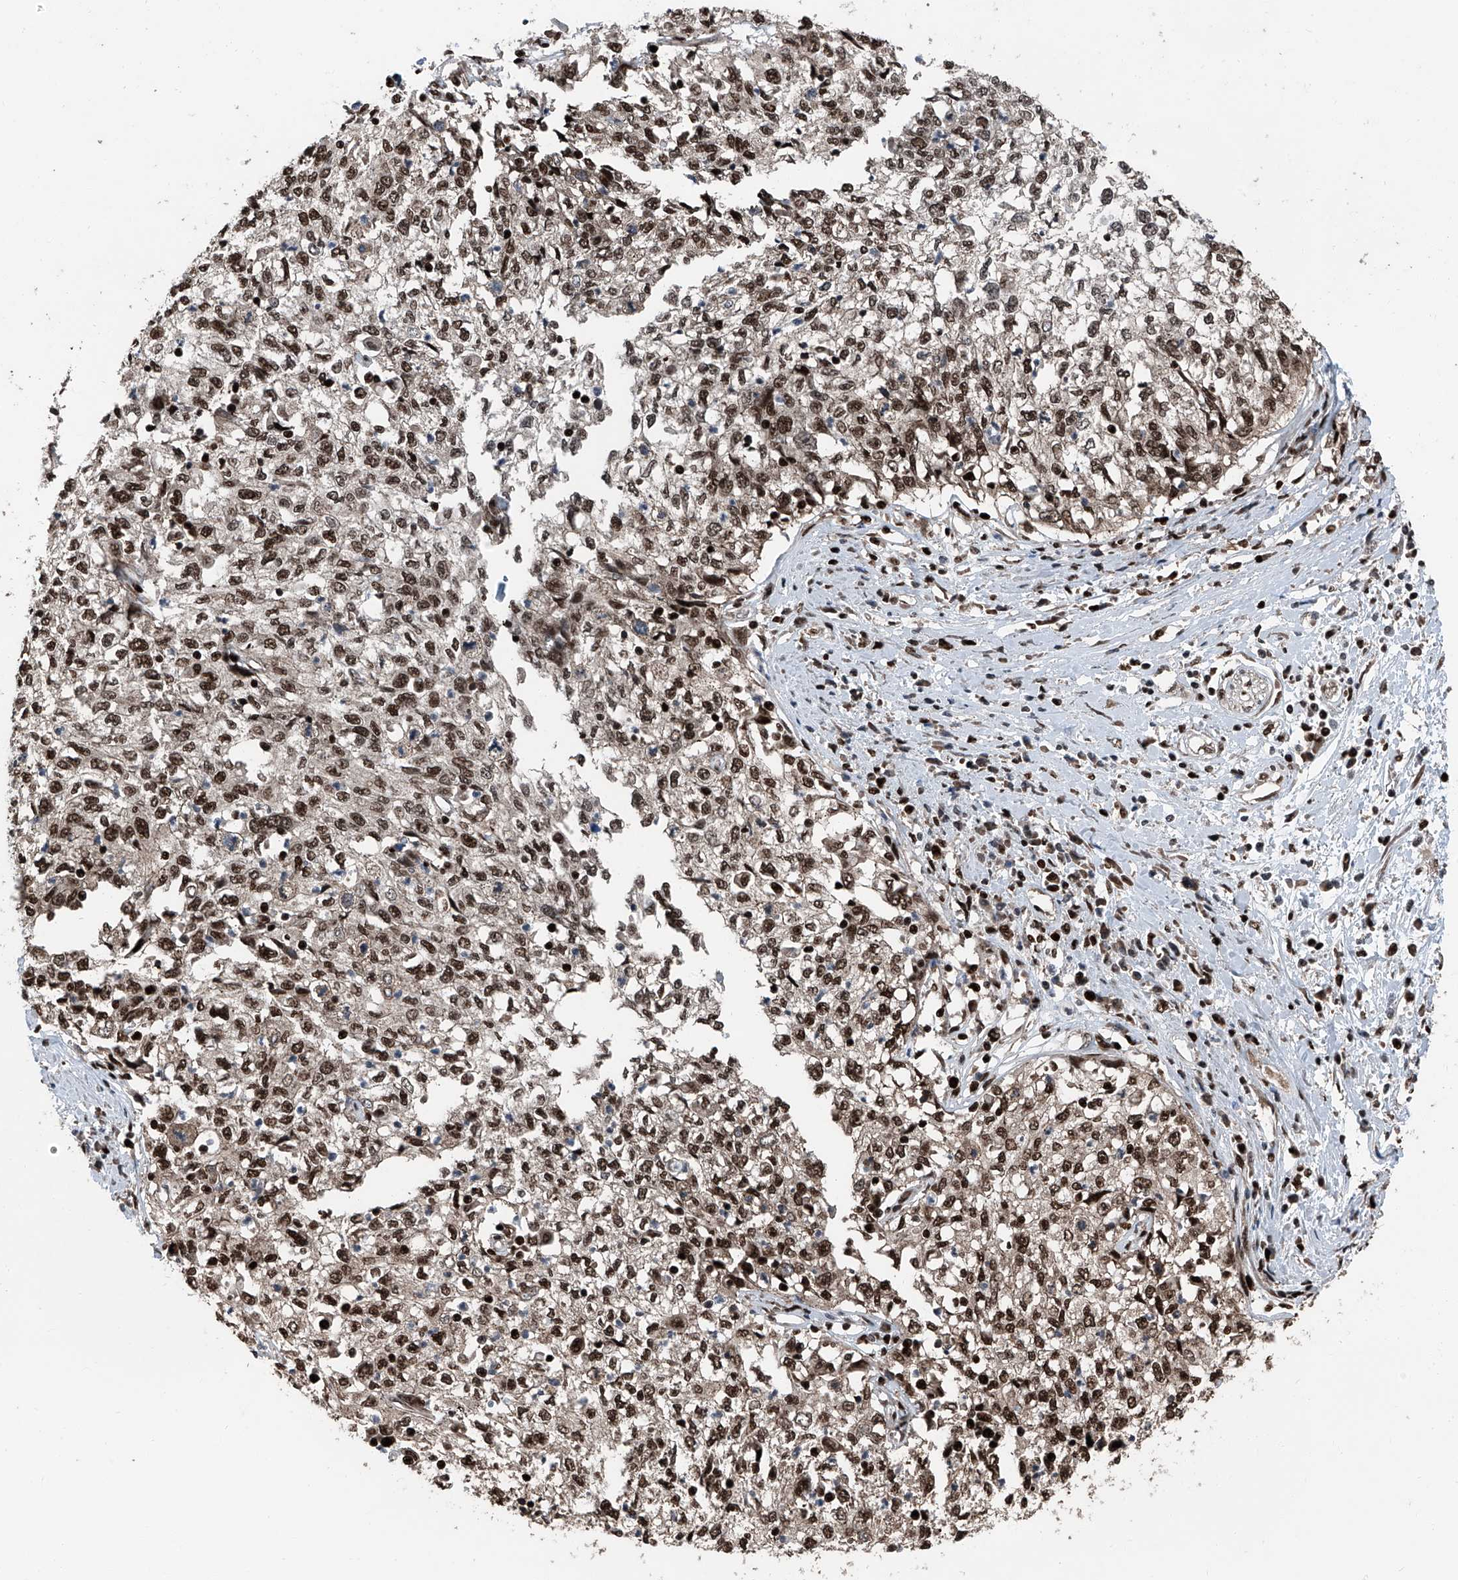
{"staining": {"intensity": "moderate", "quantity": ">75%", "location": "nuclear"}, "tissue": "cervical cancer", "cell_type": "Tumor cells", "image_type": "cancer", "snomed": [{"axis": "morphology", "description": "Squamous cell carcinoma, NOS"}, {"axis": "topography", "description": "Cervix"}], "caption": "IHC of human cervical squamous cell carcinoma demonstrates medium levels of moderate nuclear staining in about >75% of tumor cells.", "gene": "FKBP5", "patient": {"sex": "female", "age": 57}}